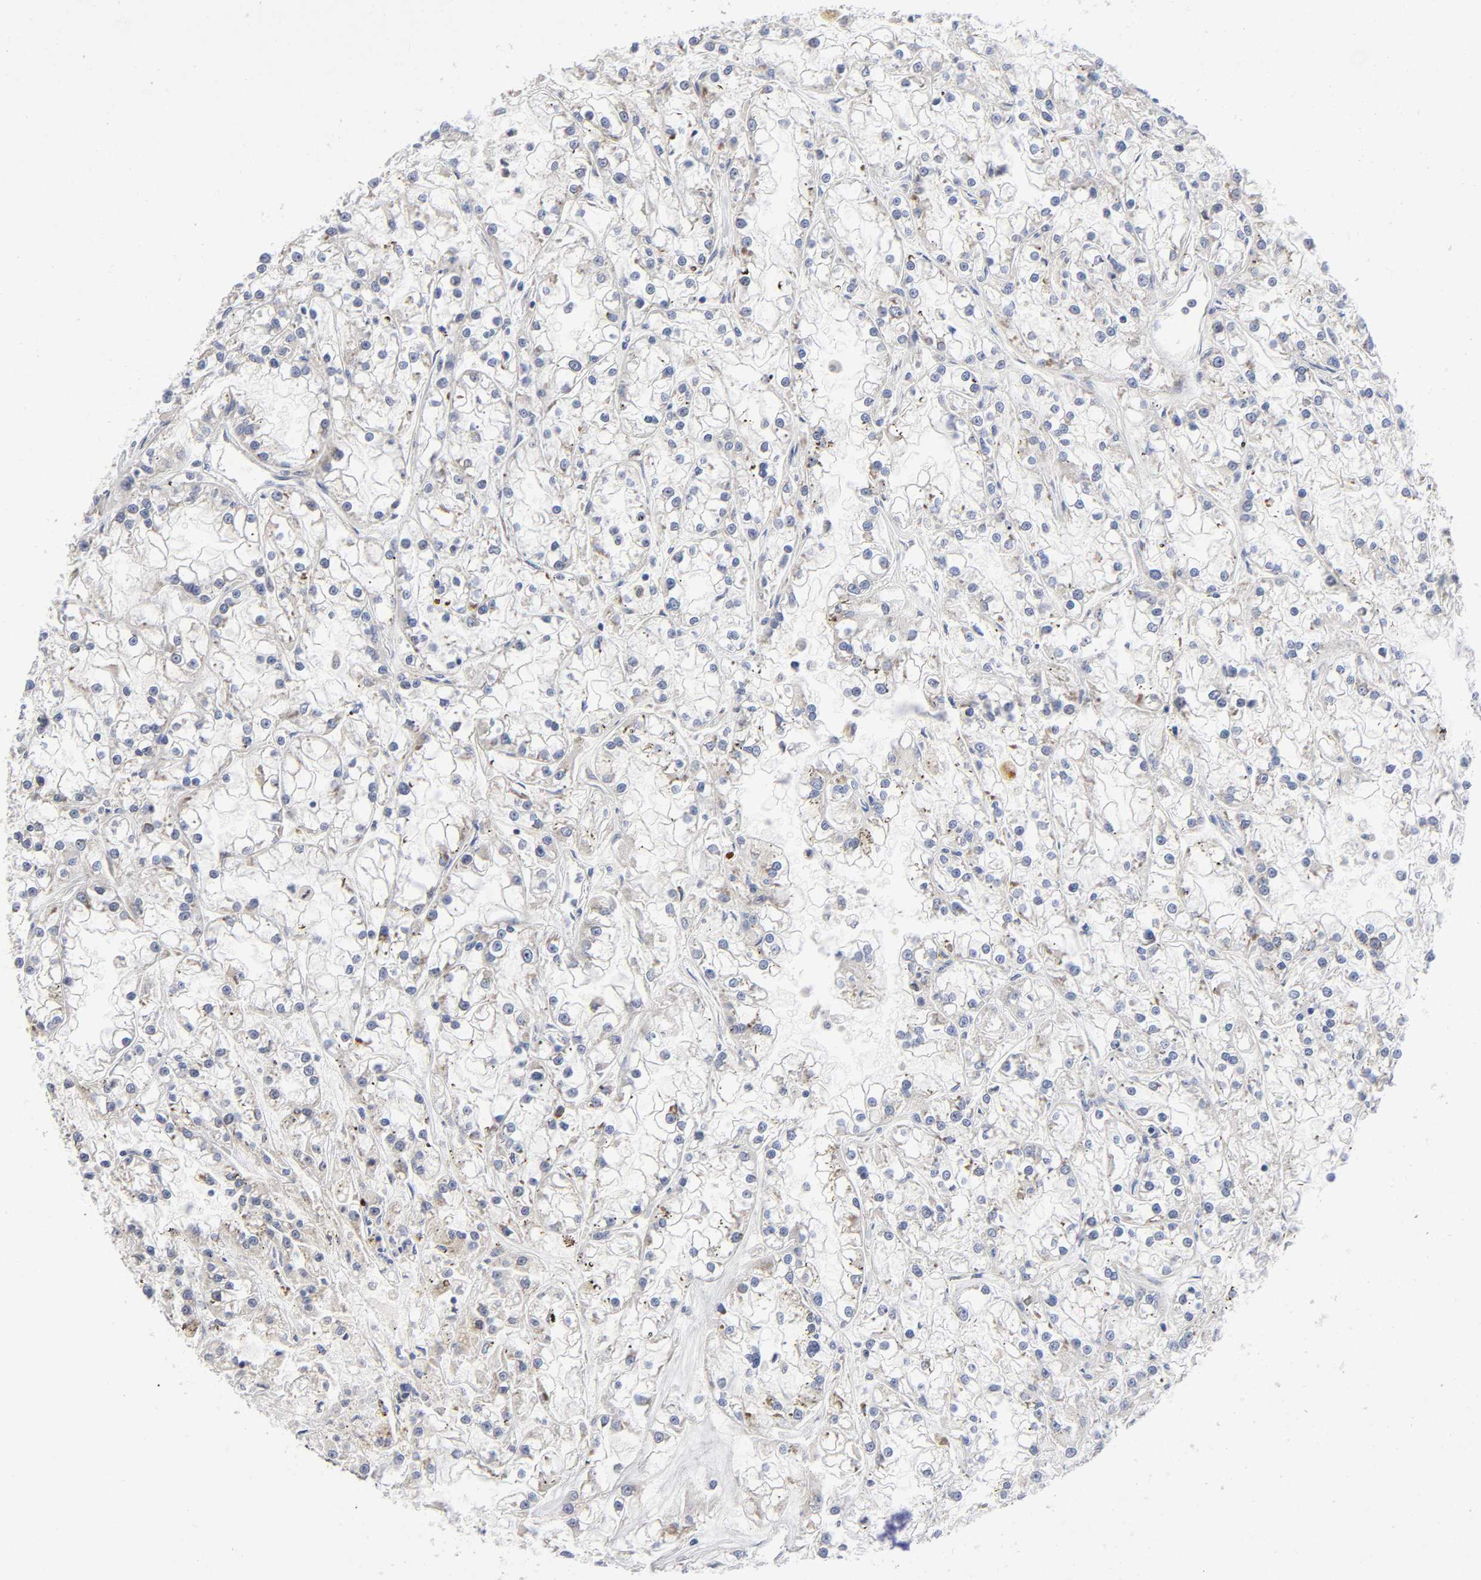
{"staining": {"intensity": "weak", "quantity": "<25%", "location": "cytoplasmic/membranous"}, "tissue": "renal cancer", "cell_type": "Tumor cells", "image_type": "cancer", "snomed": [{"axis": "morphology", "description": "Adenocarcinoma, NOS"}, {"axis": "topography", "description": "Kidney"}], "caption": "A high-resolution histopathology image shows immunohistochemistry (IHC) staining of renal cancer, which demonstrates no significant expression in tumor cells.", "gene": "EIF5", "patient": {"sex": "female", "age": 52}}